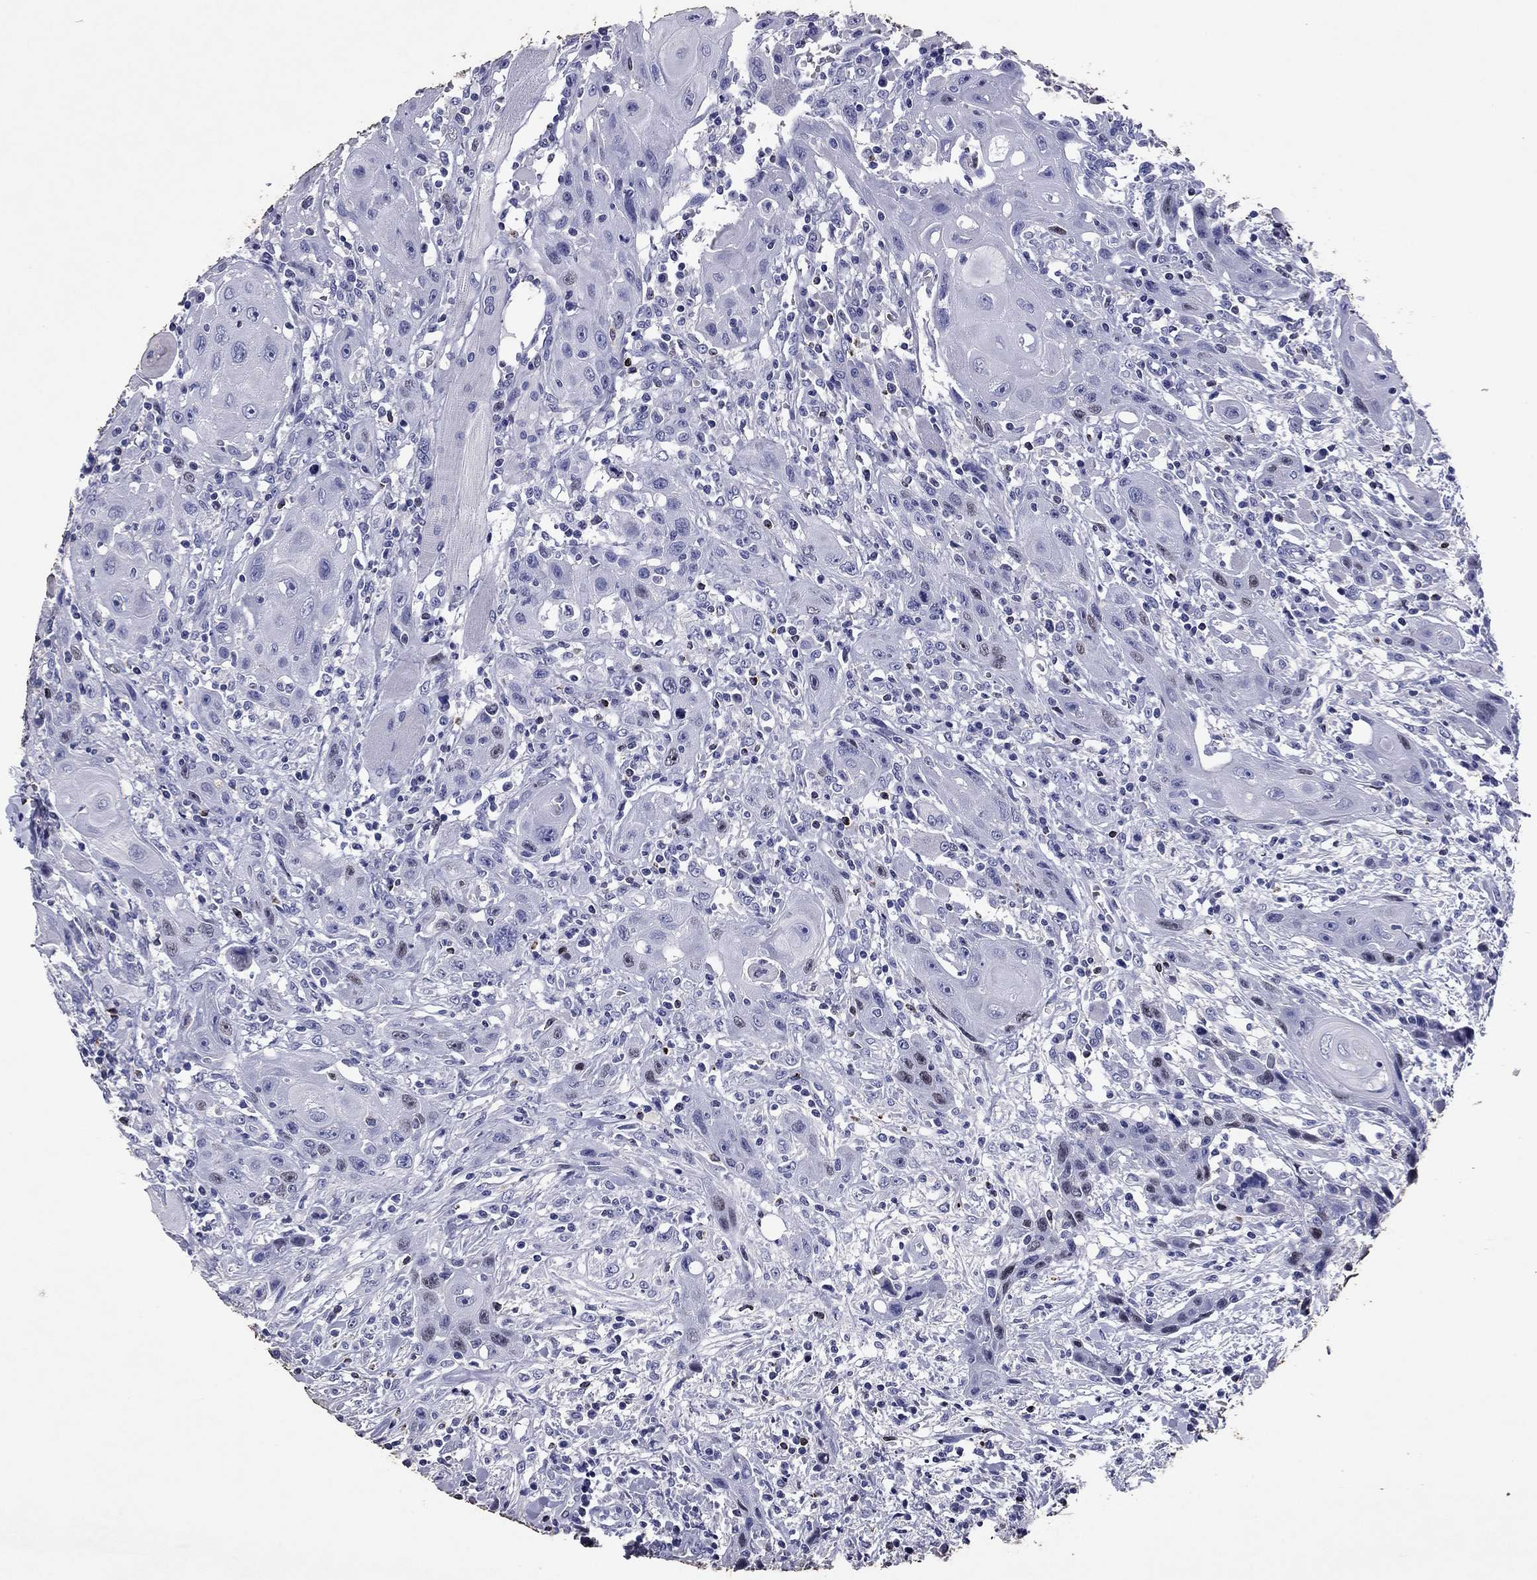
{"staining": {"intensity": "negative", "quantity": "none", "location": "none"}, "tissue": "head and neck cancer", "cell_type": "Tumor cells", "image_type": "cancer", "snomed": [{"axis": "morphology", "description": "Normal tissue, NOS"}, {"axis": "morphology", "description": "Squamous cell carcinoma, NOS"}, {"axis": "topography", "description": "Oral tissue"}, {"axis": "topography", "description": "Head-Neck"}], "caption": "IHC image of neoplastic tissue: human head and neck cancer stained with DAB shows no significant protein positivity in tumor cells.", "gene": "GZMK", "patient": {"sex": "male", "age": 71}}